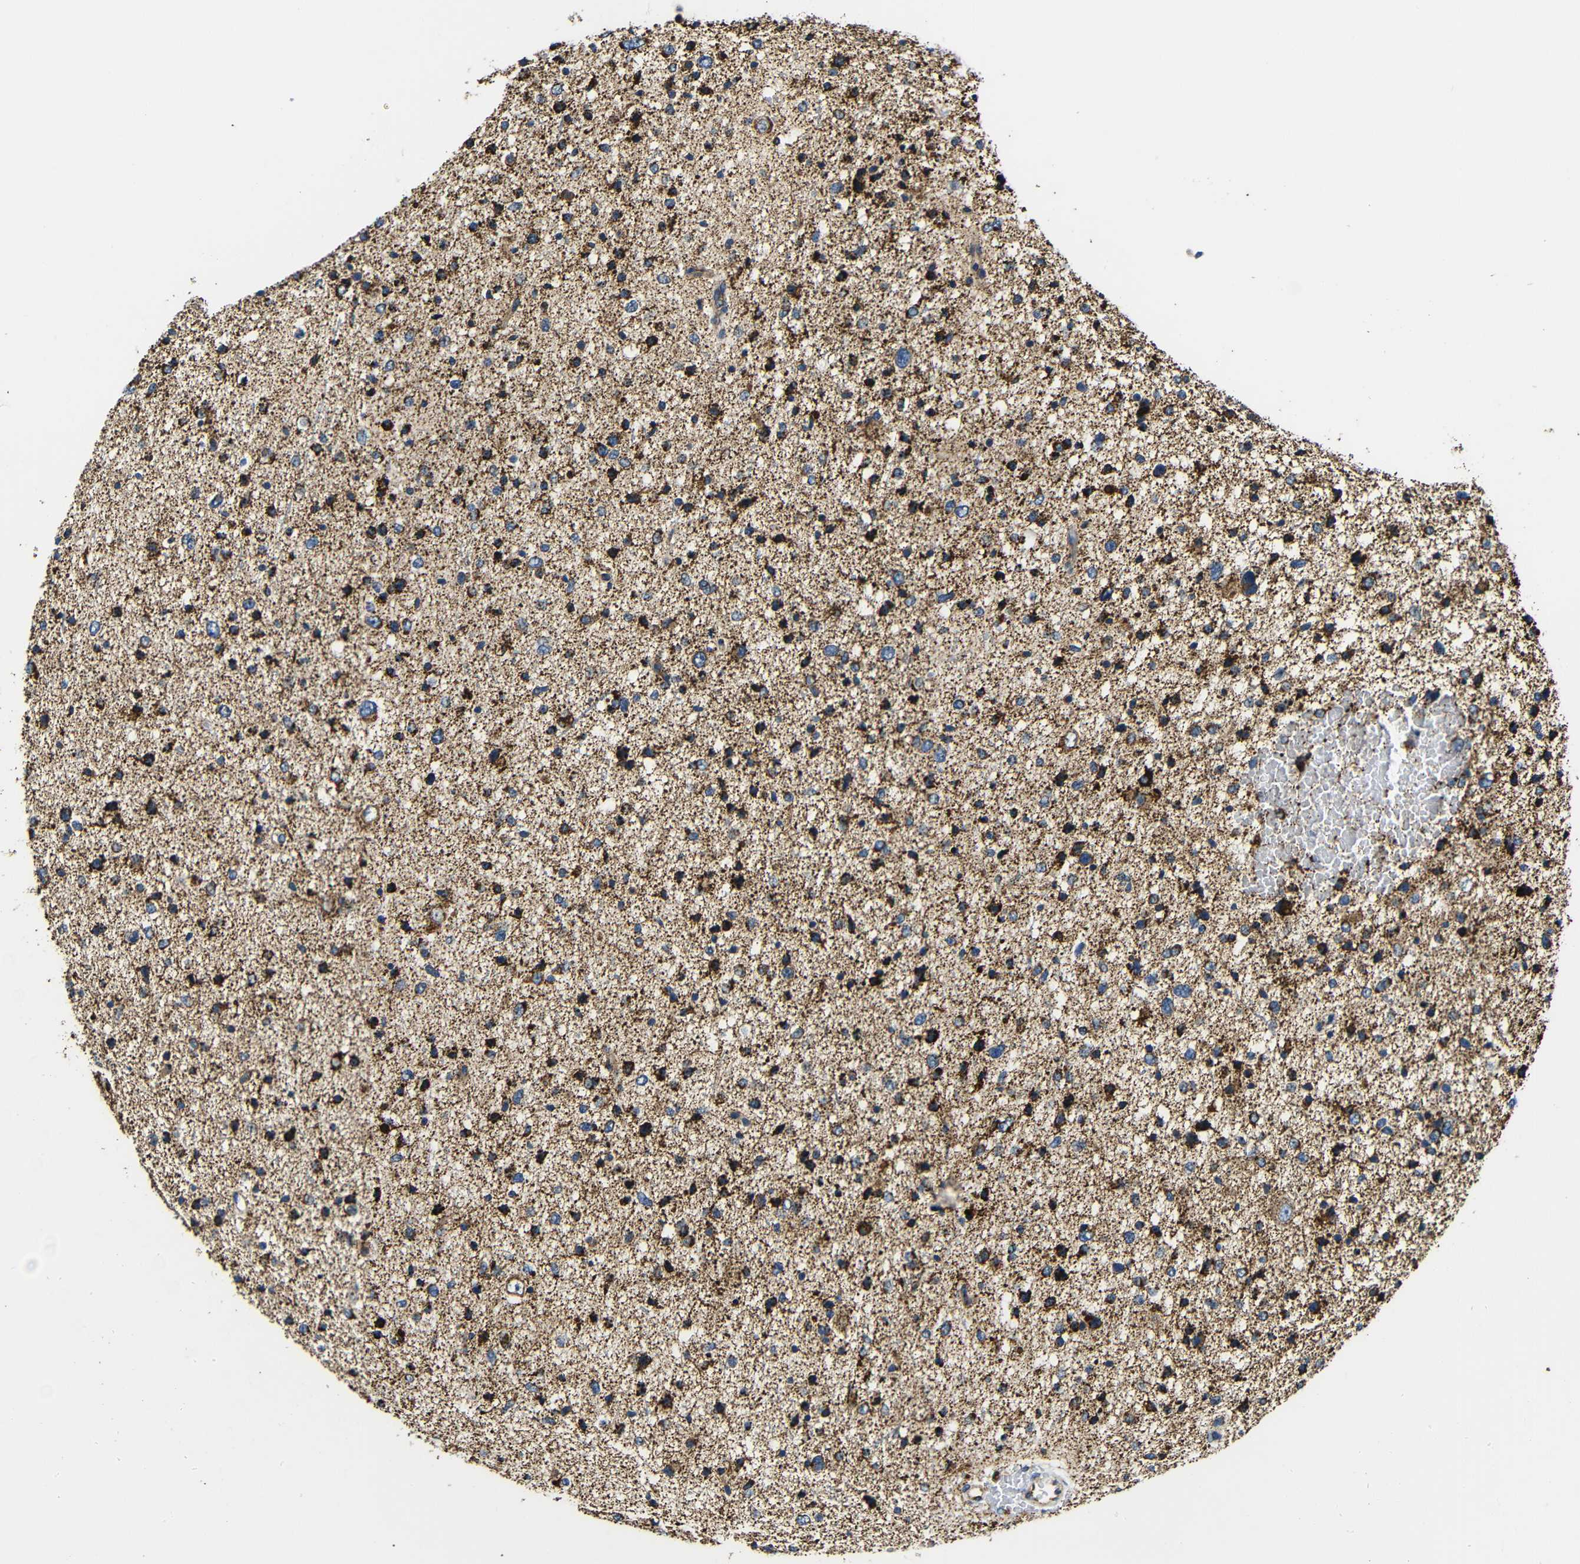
{"staining": {"intensity": "strong", "quantity": ">75%", "location": "cytoplasmic/membranous"}, "tissue": "glioma", "cell_type": "Tumor cells", "image_type": "cancer", "snomed": [{"axis": "morphology", "description": "Glioma, malignant, Low grade"}, {"axis": "topography", "description": "Brain"}], "caption": "Strong cytoplasmic/membranous positivity is identified in about >75% of tumor cells in low-grade glioma (malignant).", "gene": "GALNT18", "patient": {"sex": "female", "age": 37}}